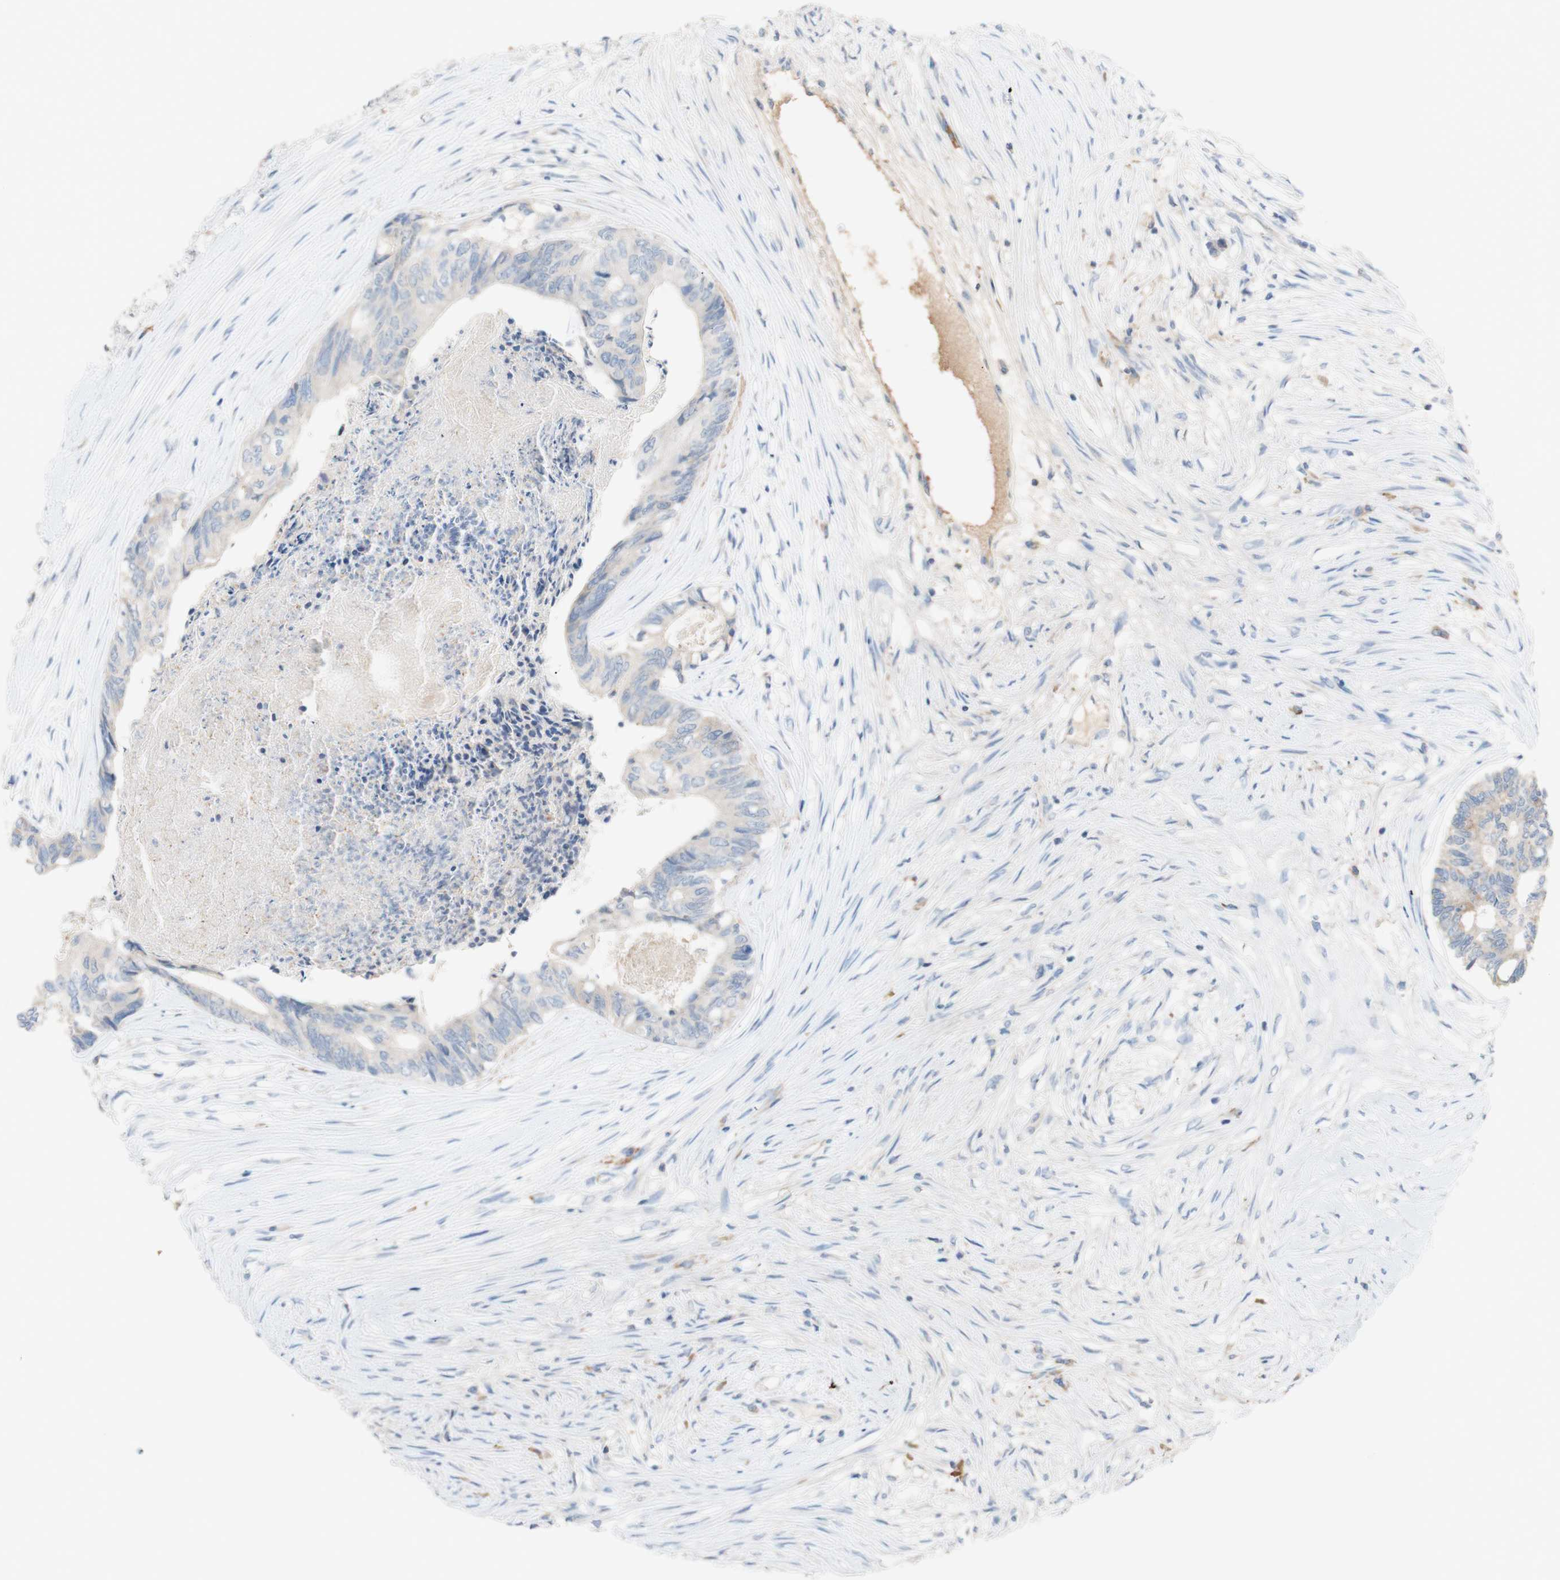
{"staining": {"intensity": "weak", "quantity": ">75%", "location": "cytoplasmic/membranous"}, "tissue": "colorectal cancer", "cell_type": "Tumor cells", "image_type": "cancer", "snomed": [{"axis": "morphology", "description": "Adenocarcinoma, NOS"}, {"axis": "topography", "description": "Rectum"}], "caption": "Protein expression analysis of human colorectal cancer (adenocarcinoma) reveals weak cytoplasmic/membranous positivity in about >75% of tumor cells.", "gene": "PACSIN1", "patient": {"sex": "male", "age": 63}}